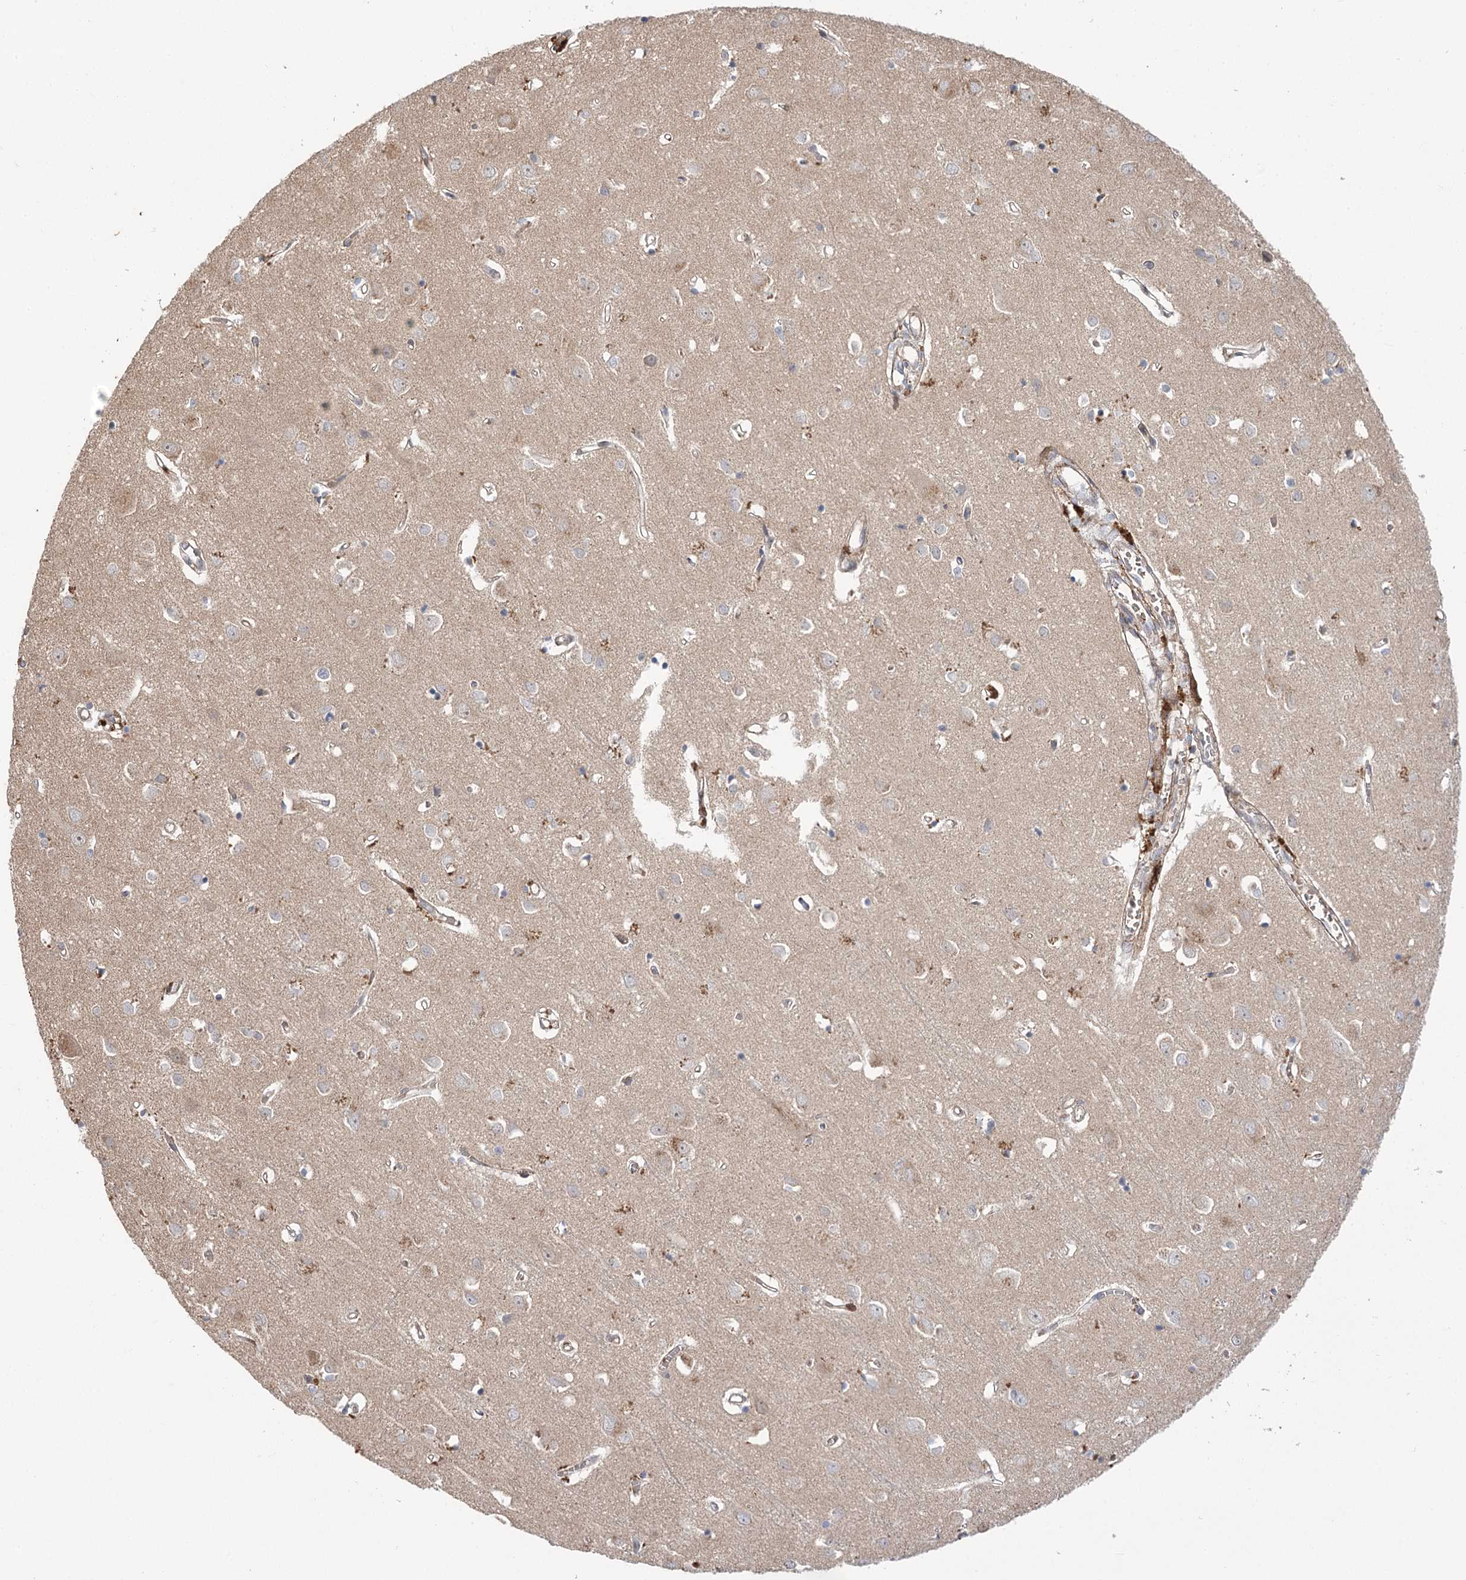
{"staining": {"intensity": "negative", "quantity": "none", "location": "none"}, "tissue": "cerebral cortex", "cell_type": "Endothelial cells", "image_type": "normal", "snomed": [{"axis": "morphology", "description": "Normal tissue, NOS"}, {"axis": "topography", "description": "Cerebral cortex"}], "caption": "The immunohistochemistry (IHC) photomicrograph has no significant positivity in endothelial cells of cerebral cortex. (Brightfield microscopy of DAB (3,3'-diaminobenzidine) IHC at high magnification).", "gene": "TRUB1", "patient": {"sex": "female", "age": 64}}